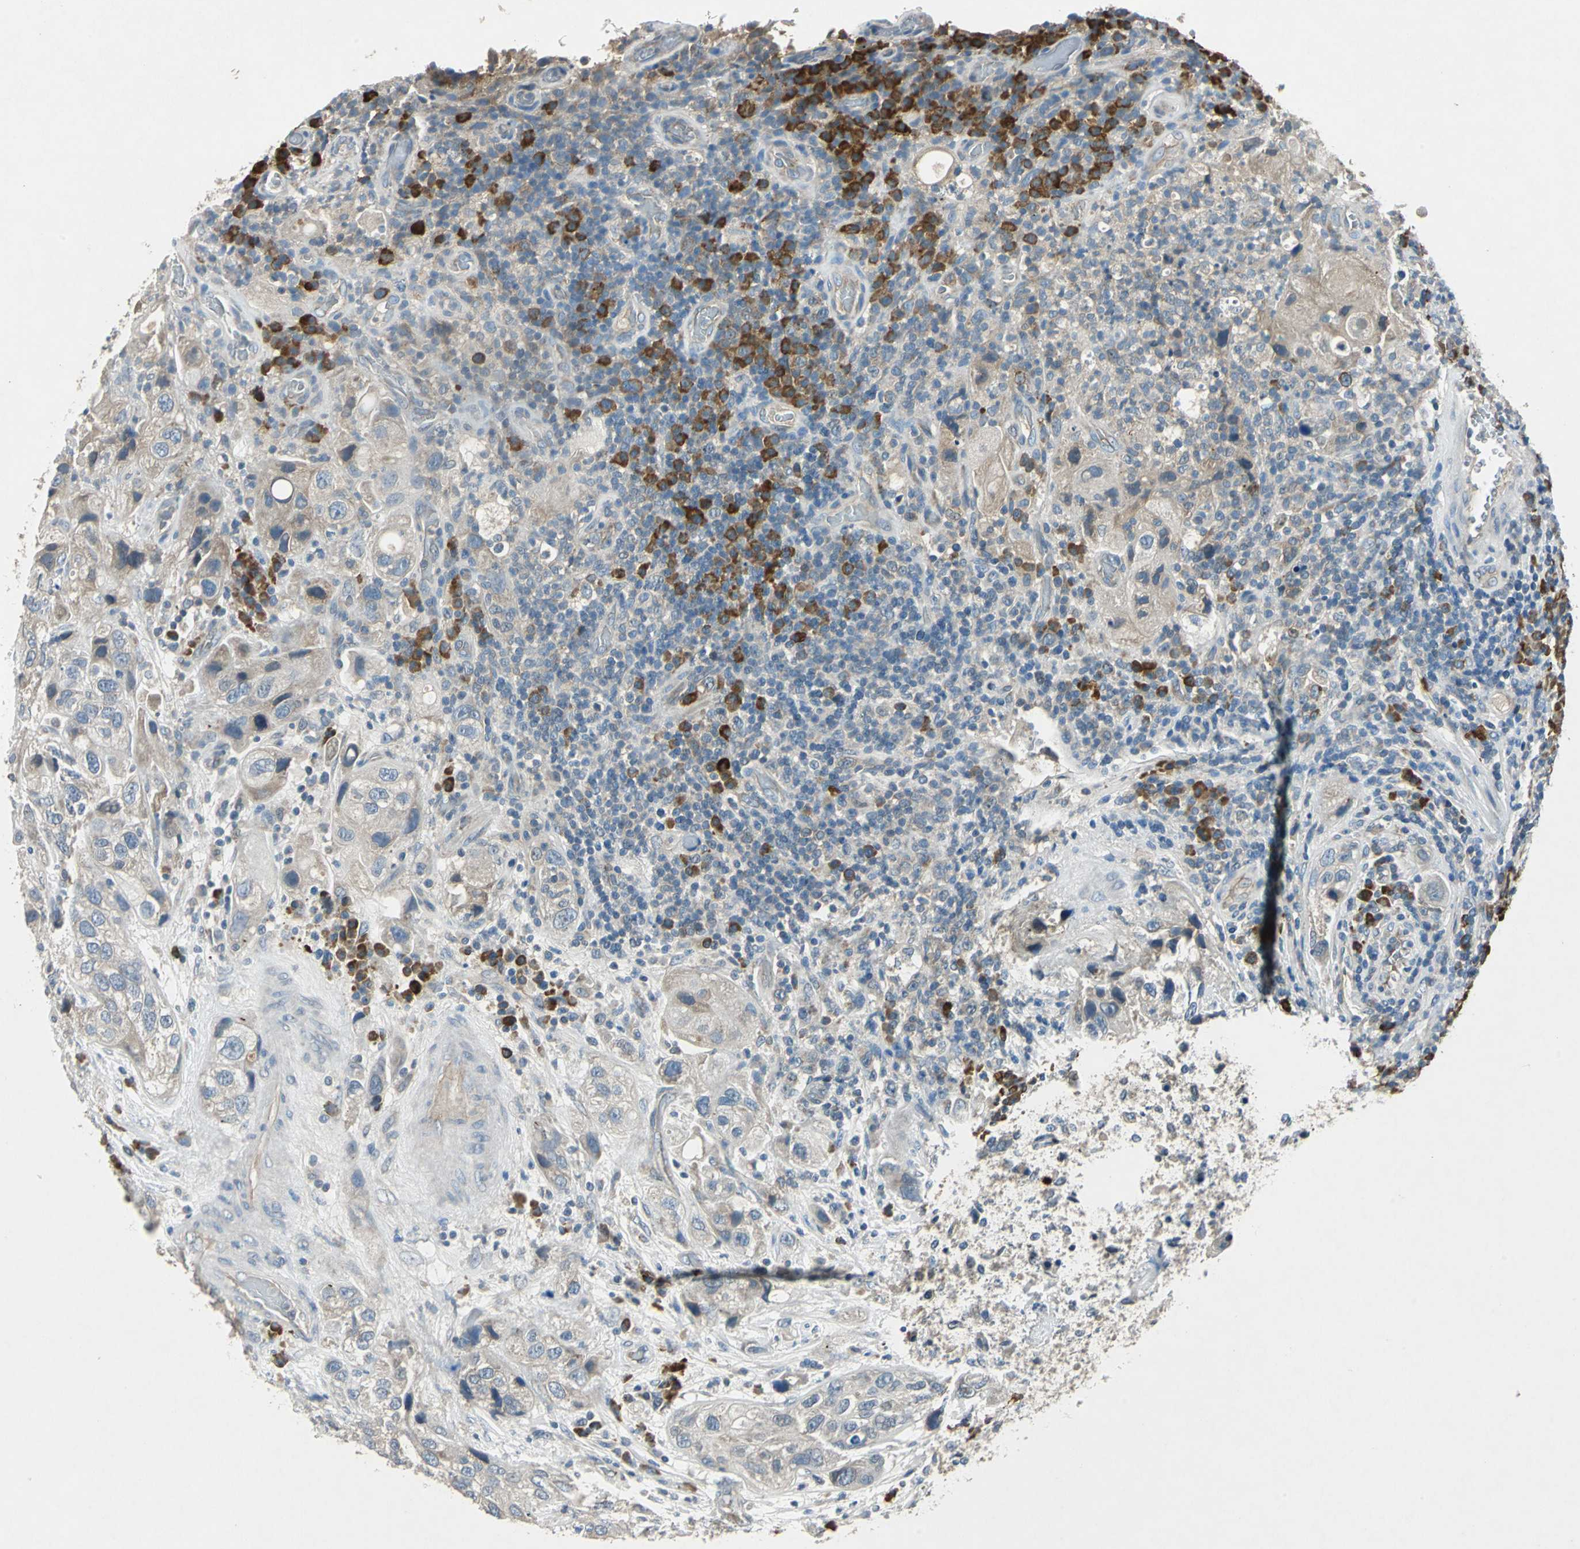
{"staining": {"intensity": "weak", "quantity": ">75%", "location": "cytoplasmic/membranous"}, "tissue": "urothelial cancer", "cell_type": "Tumor cells", "image_type": "cancer", "snomed": [{"axis": "morphology", "description": "Urothelial carcinoma, High grade"}, {"axis": "topography", "description": "Urinary bladder"}], "caption": "Tumor cells show low levels of weak cytoplasmic/membranous staining in about >75% of cells in human urothelial cancer. The staining was performed using DAB, with brown indicating positive protein expression. Nuclei are stained blue with hematoxylin.", "gene": "SLC2A13", "patient": {"sex": "female", "age": 64}}